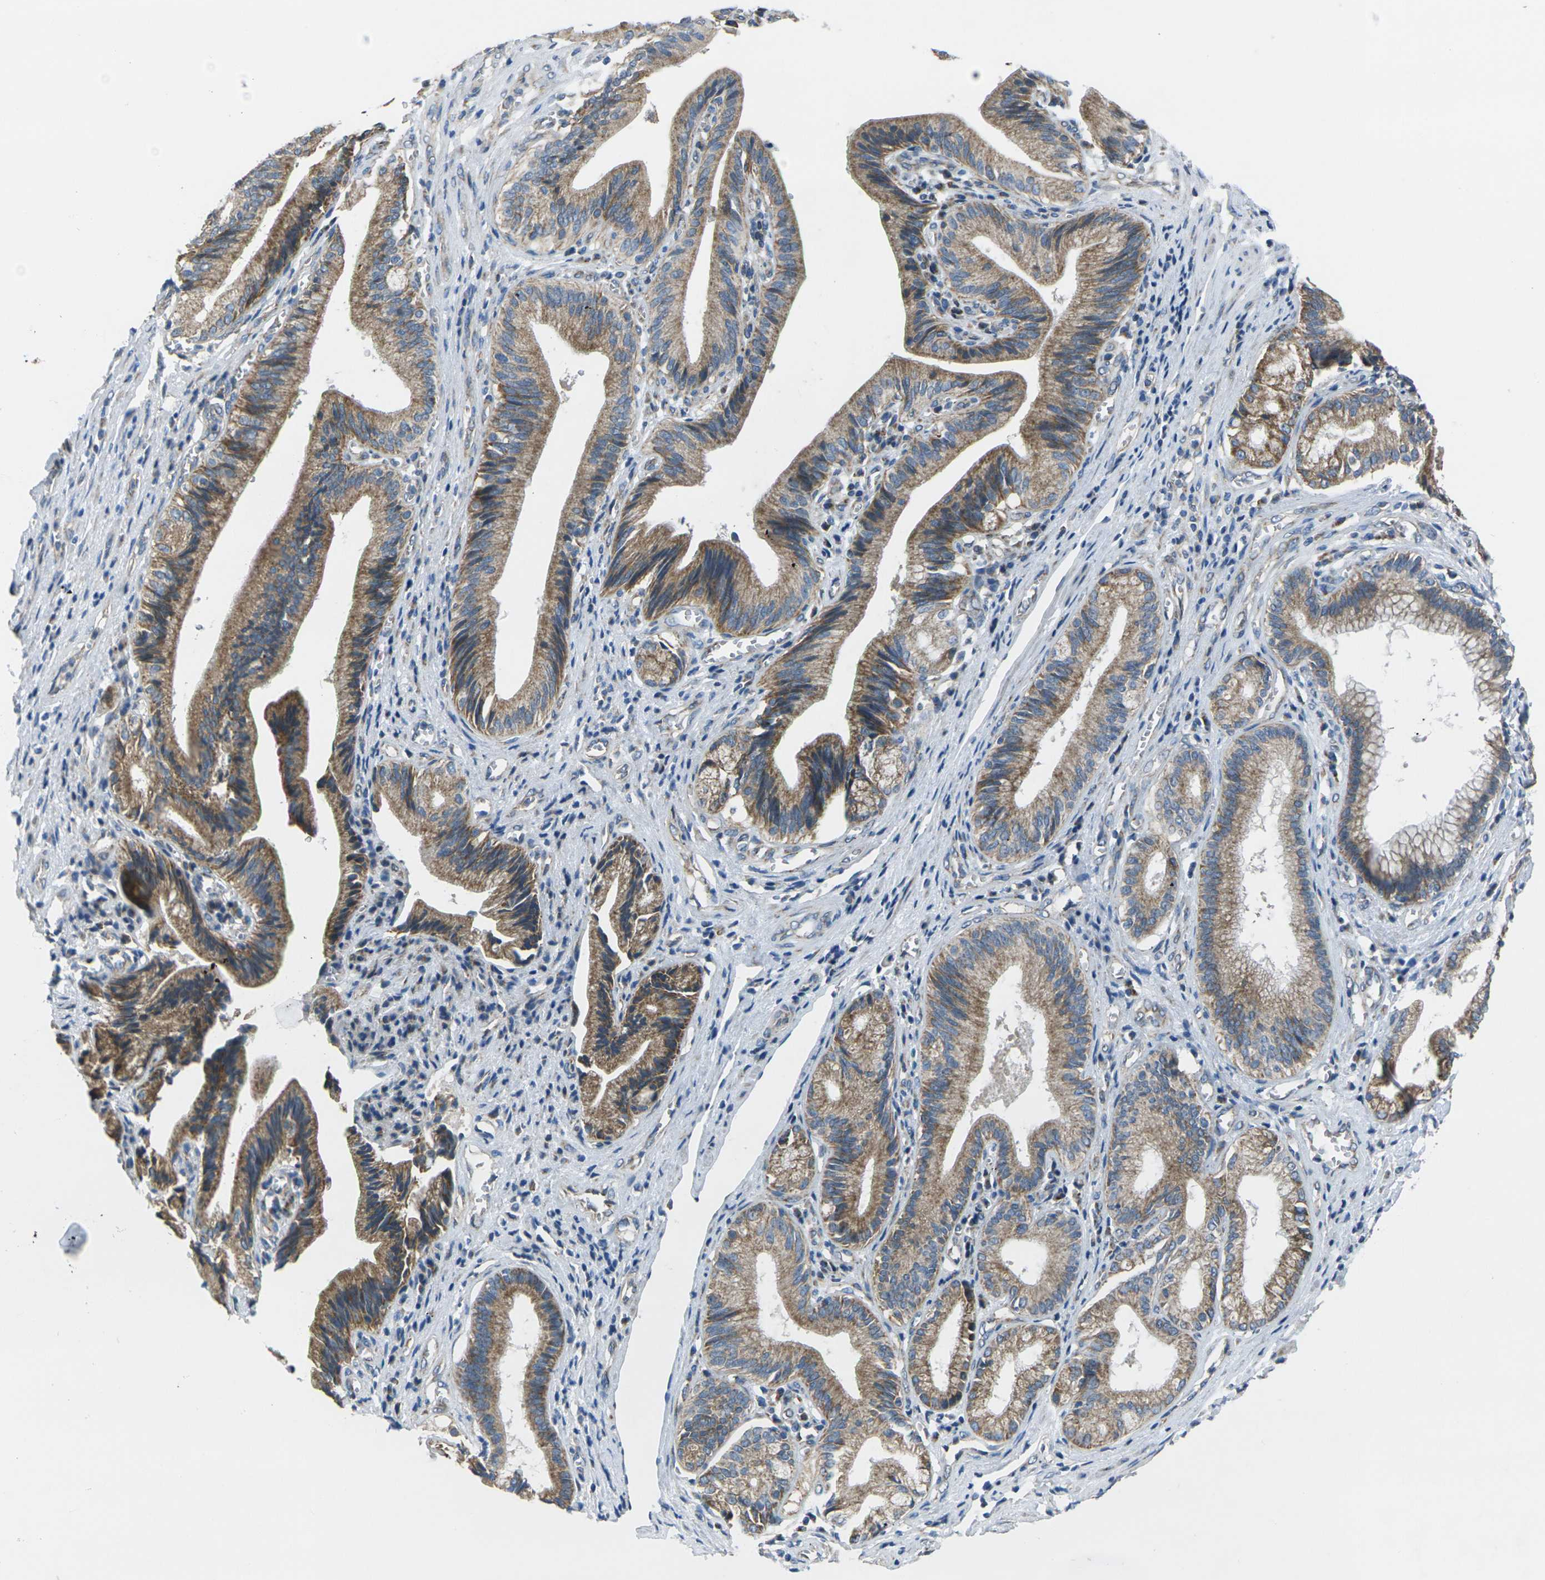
{"staining": {"intensity": "moderate", "quantity": ">75%", "location": "cytoplasmic/membranous"}, "tissue": "pancreatic cancer", "cell_type": "Tumor cells", "image_type": "cancer", "snomed": [{"axis": "morphology", "description": "Adenocarcinoma, NOS"}, {"axis": "topography", "description": "Pancreas"}], "caption": "Immunohistochemistry (IHC) image of neoplastic tissue: pancreatic adenocarcinoma stained using immunohistochemistry (IHC) displays medium levels of moderate protein expression localized specifically in the cytoplasmic/membranous of tumor cells, appearing as a cytoplasmic/membranous brown color.", "gene": "TMEM120B", "patient": {"sex": "female", "age": 75}}